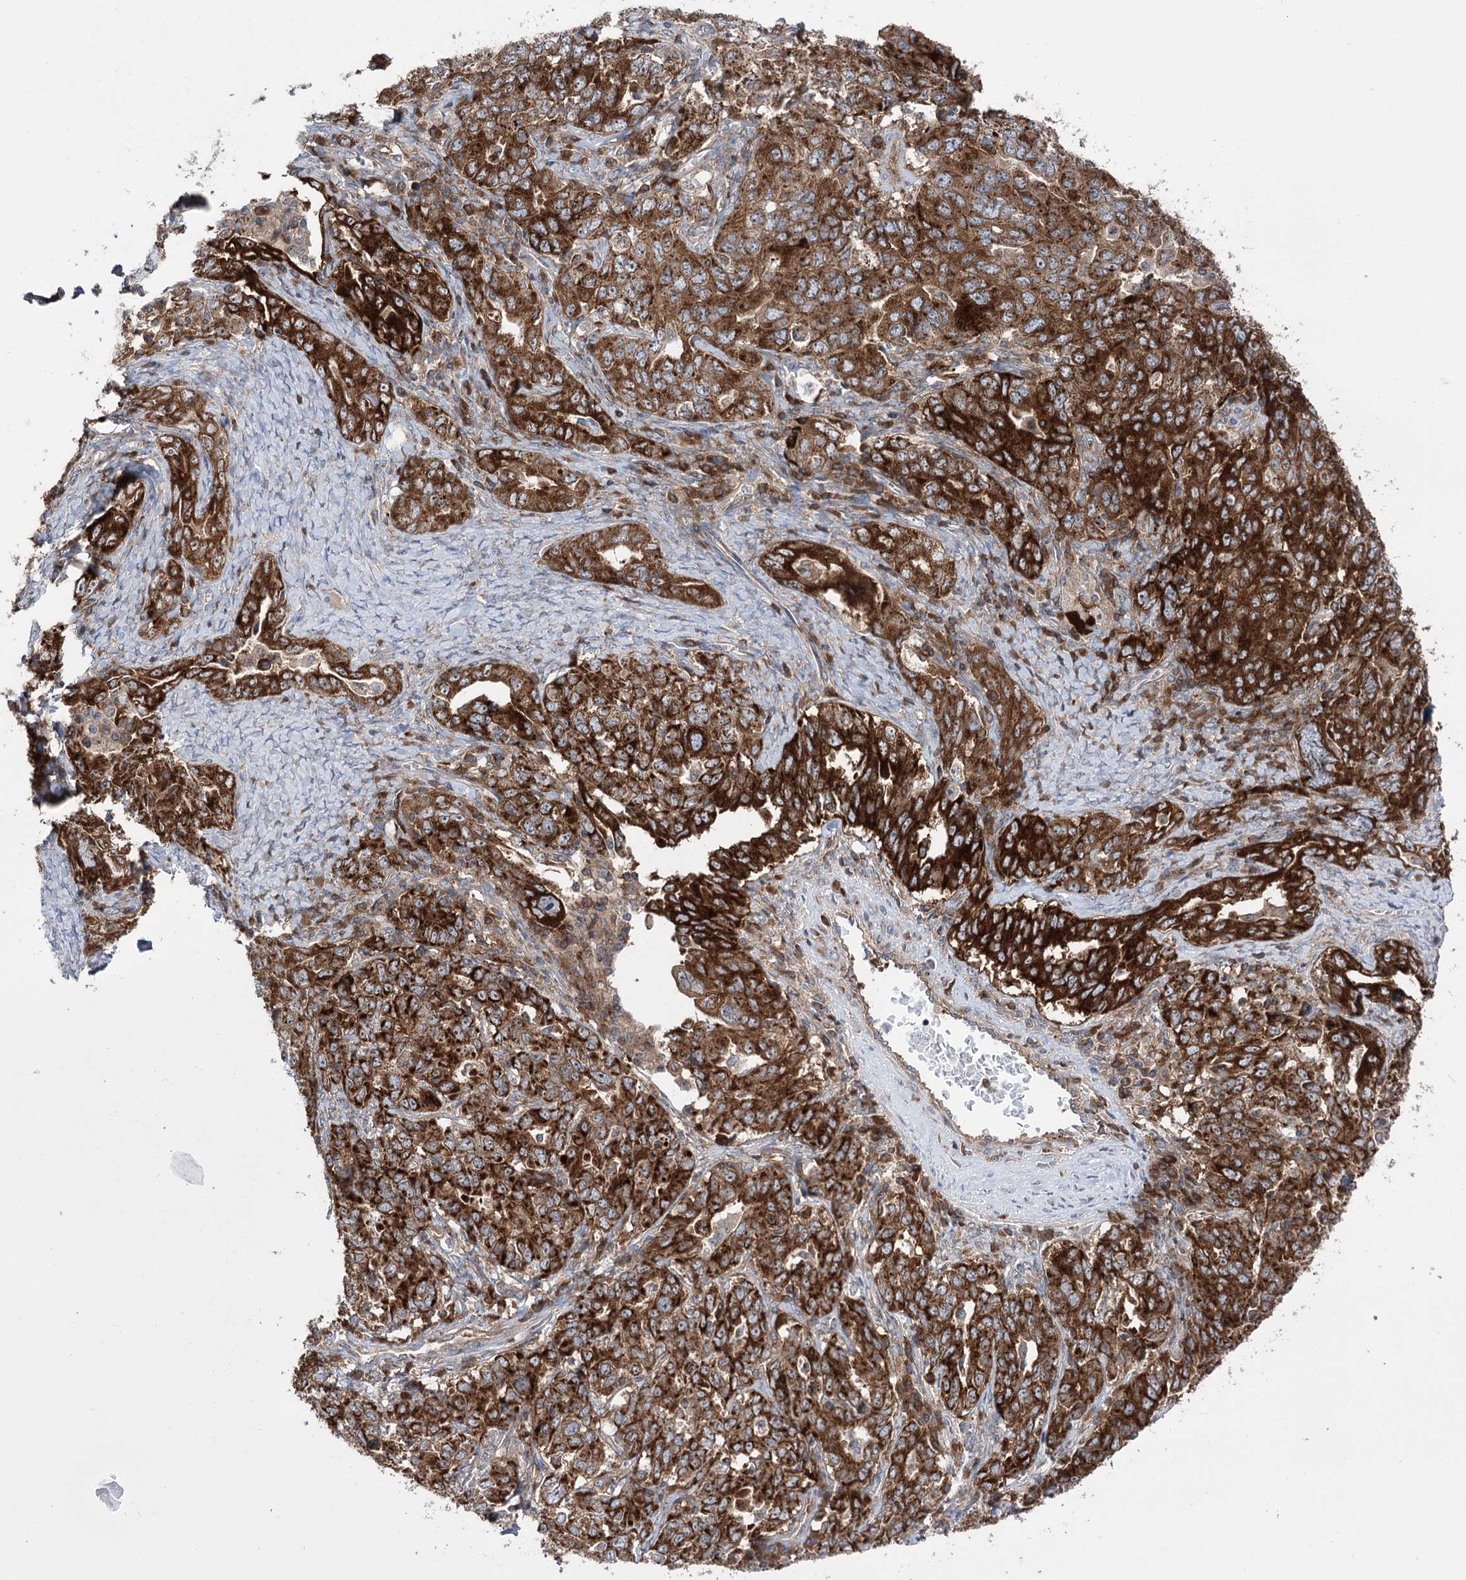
{"staining": {"intensity": "strong", "quantity": ">75%", "location": "cytoplasmic/membranous"}, "tissue": "ovarian cancer", "cell_type": "Tumor cells", "image_type": "cancer", "snomed": [{"axis": "morphology", "description": "Carcinoma, endometroid"}, {"axis": "topography", "description": "Ovary"}], "caption": "Protein expression analysis of human ovarian cancer (endometroid carcinoma) reveals strong cytoplasmic/membranous positivity in approximately >75% of tumor cells.", "gene": "ZNF622", "patient": {"sex": "female", "age": 62}}